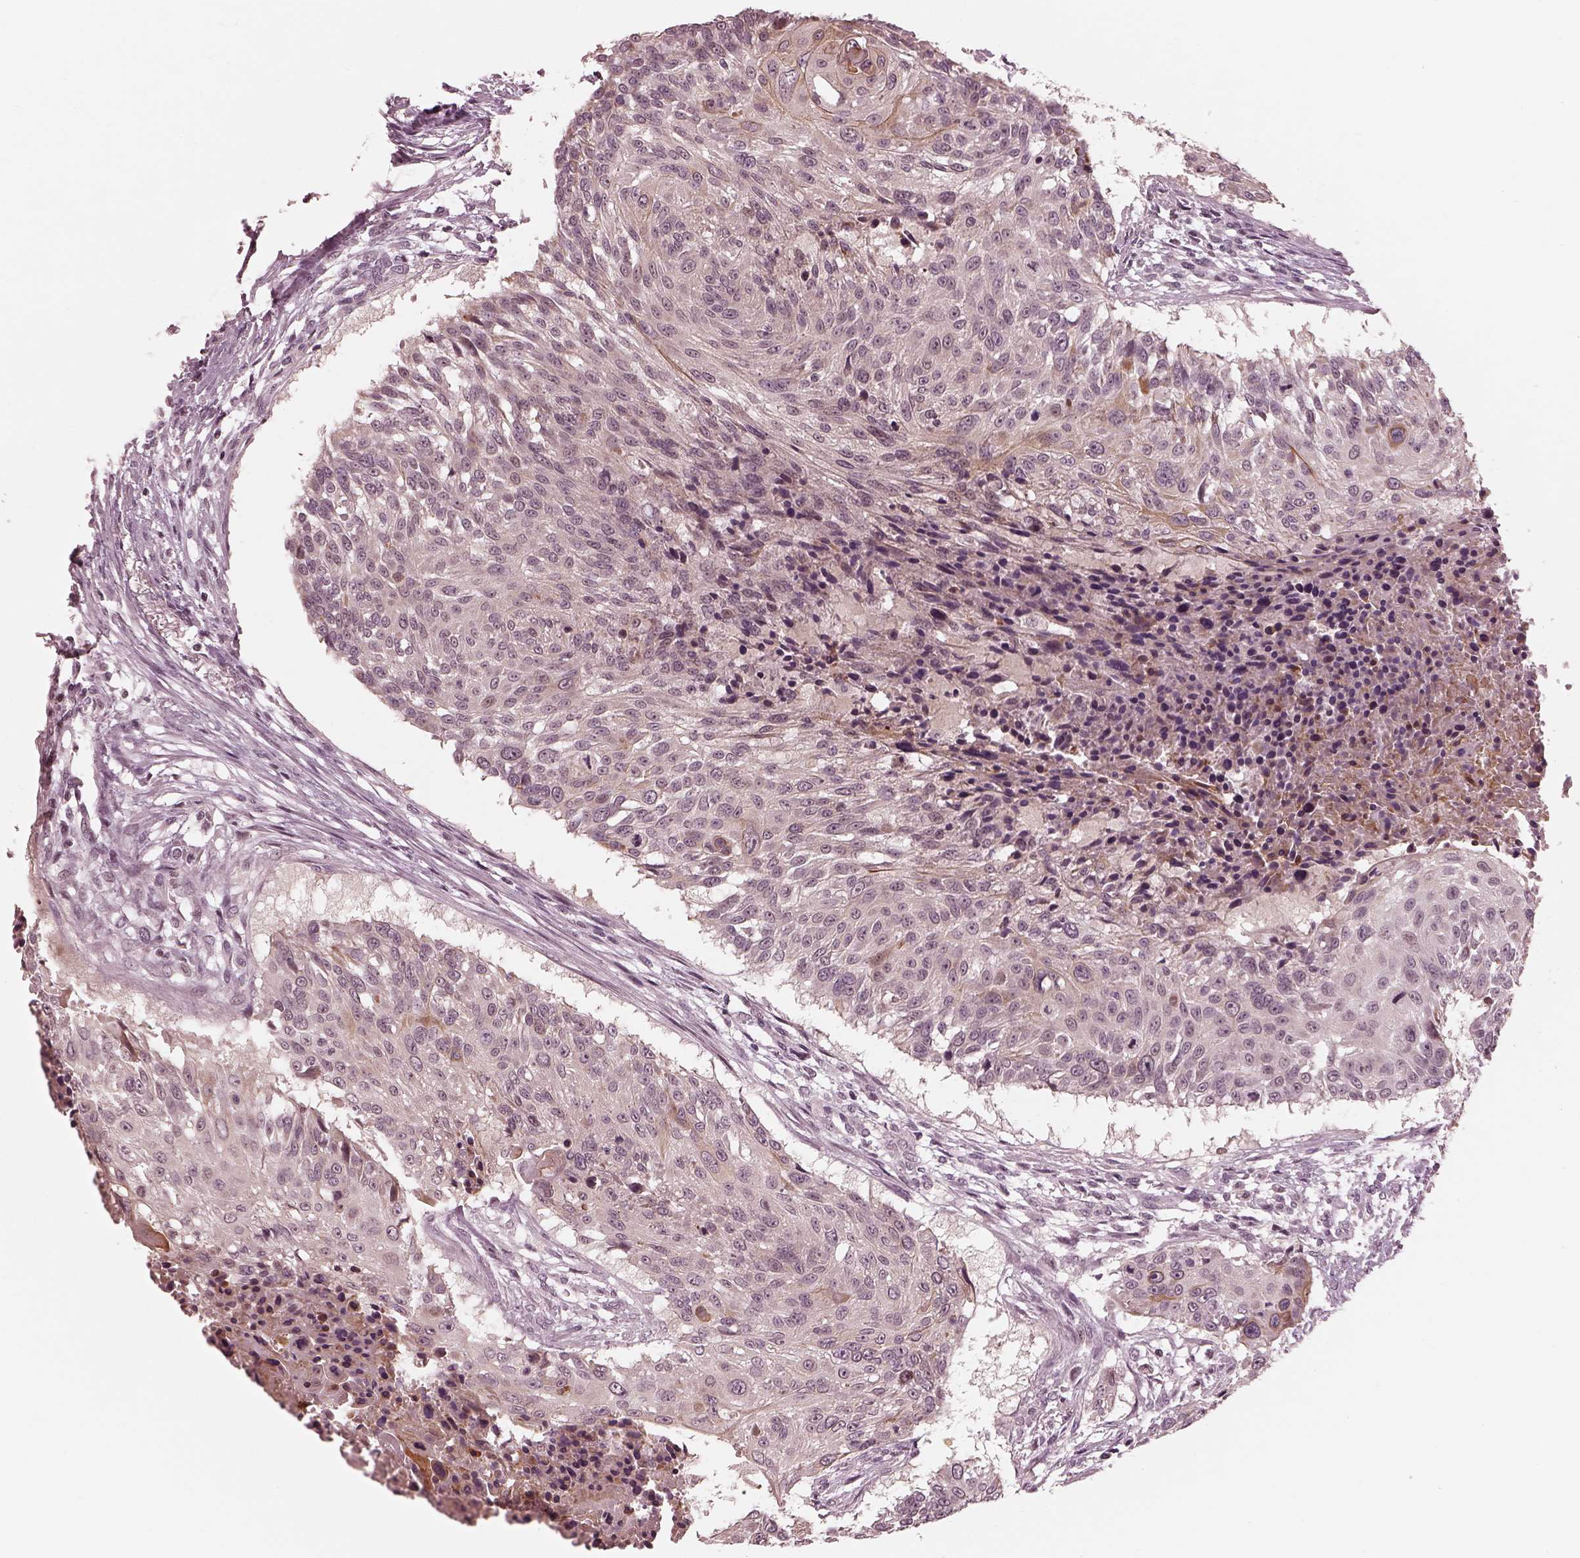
{"staining": {"intensity": "weak", "quantity": "<25%", "location": "cytoplasmic/membranous"}, "tissue": "urothelial cancer", "cell_type": "Tumor cells", "image_type": "cancer", "snomed": [{"axis": "morphology", "description": "Urothelial carcinoma, NOS"}, {"axis": "topography", "description": "Urinary bladder"}], "caption": "Immunohistochemistry of human urothelial cancer displays no positivity in tumor cells.", "gene": "IQCG", "patient": {"sex": "male", "age": 55}}